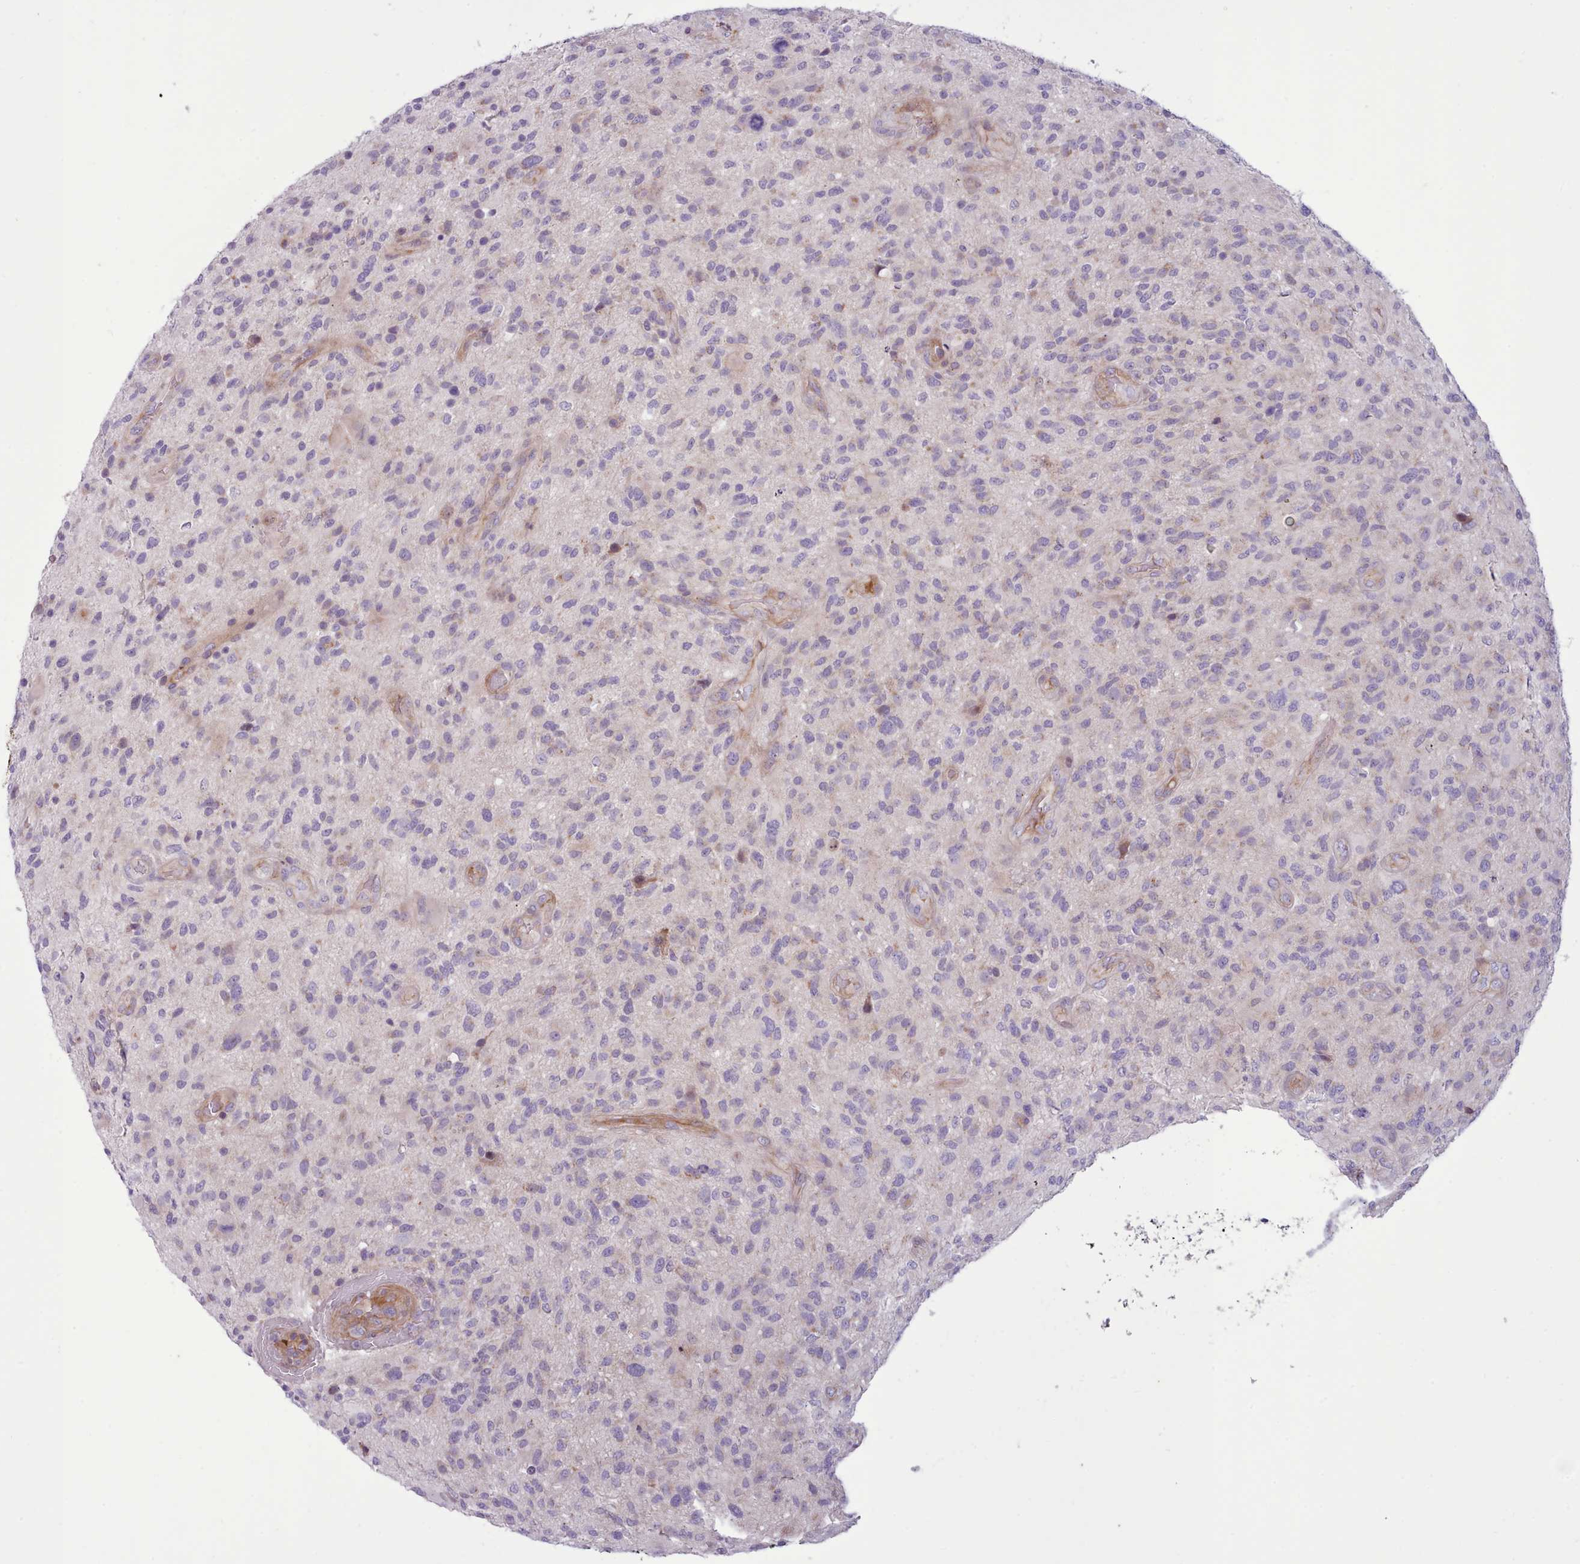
{"staining": {"intensity": "negative", "quantity": "none", "location": "none"}, "tissue": "glioma", "cell_type": "Tumor cells", "image_type": "cancer", "snomed": [{"axis": "morphology", "description": "Glioma, malignant, High grade"}, {"axis": "topography", "description": "Brain"}], "caption": "Immunohistochemical staining of human high-grade glioma (malignant) displays no significant expression in tumor cells. (DAB (3,3'-diaminobenzidine) immunohistochemistry visualized using brightfield microscopy, high magnification).", "gene": "TENT4B", "patient": {"sex": "male", "age": 47}}